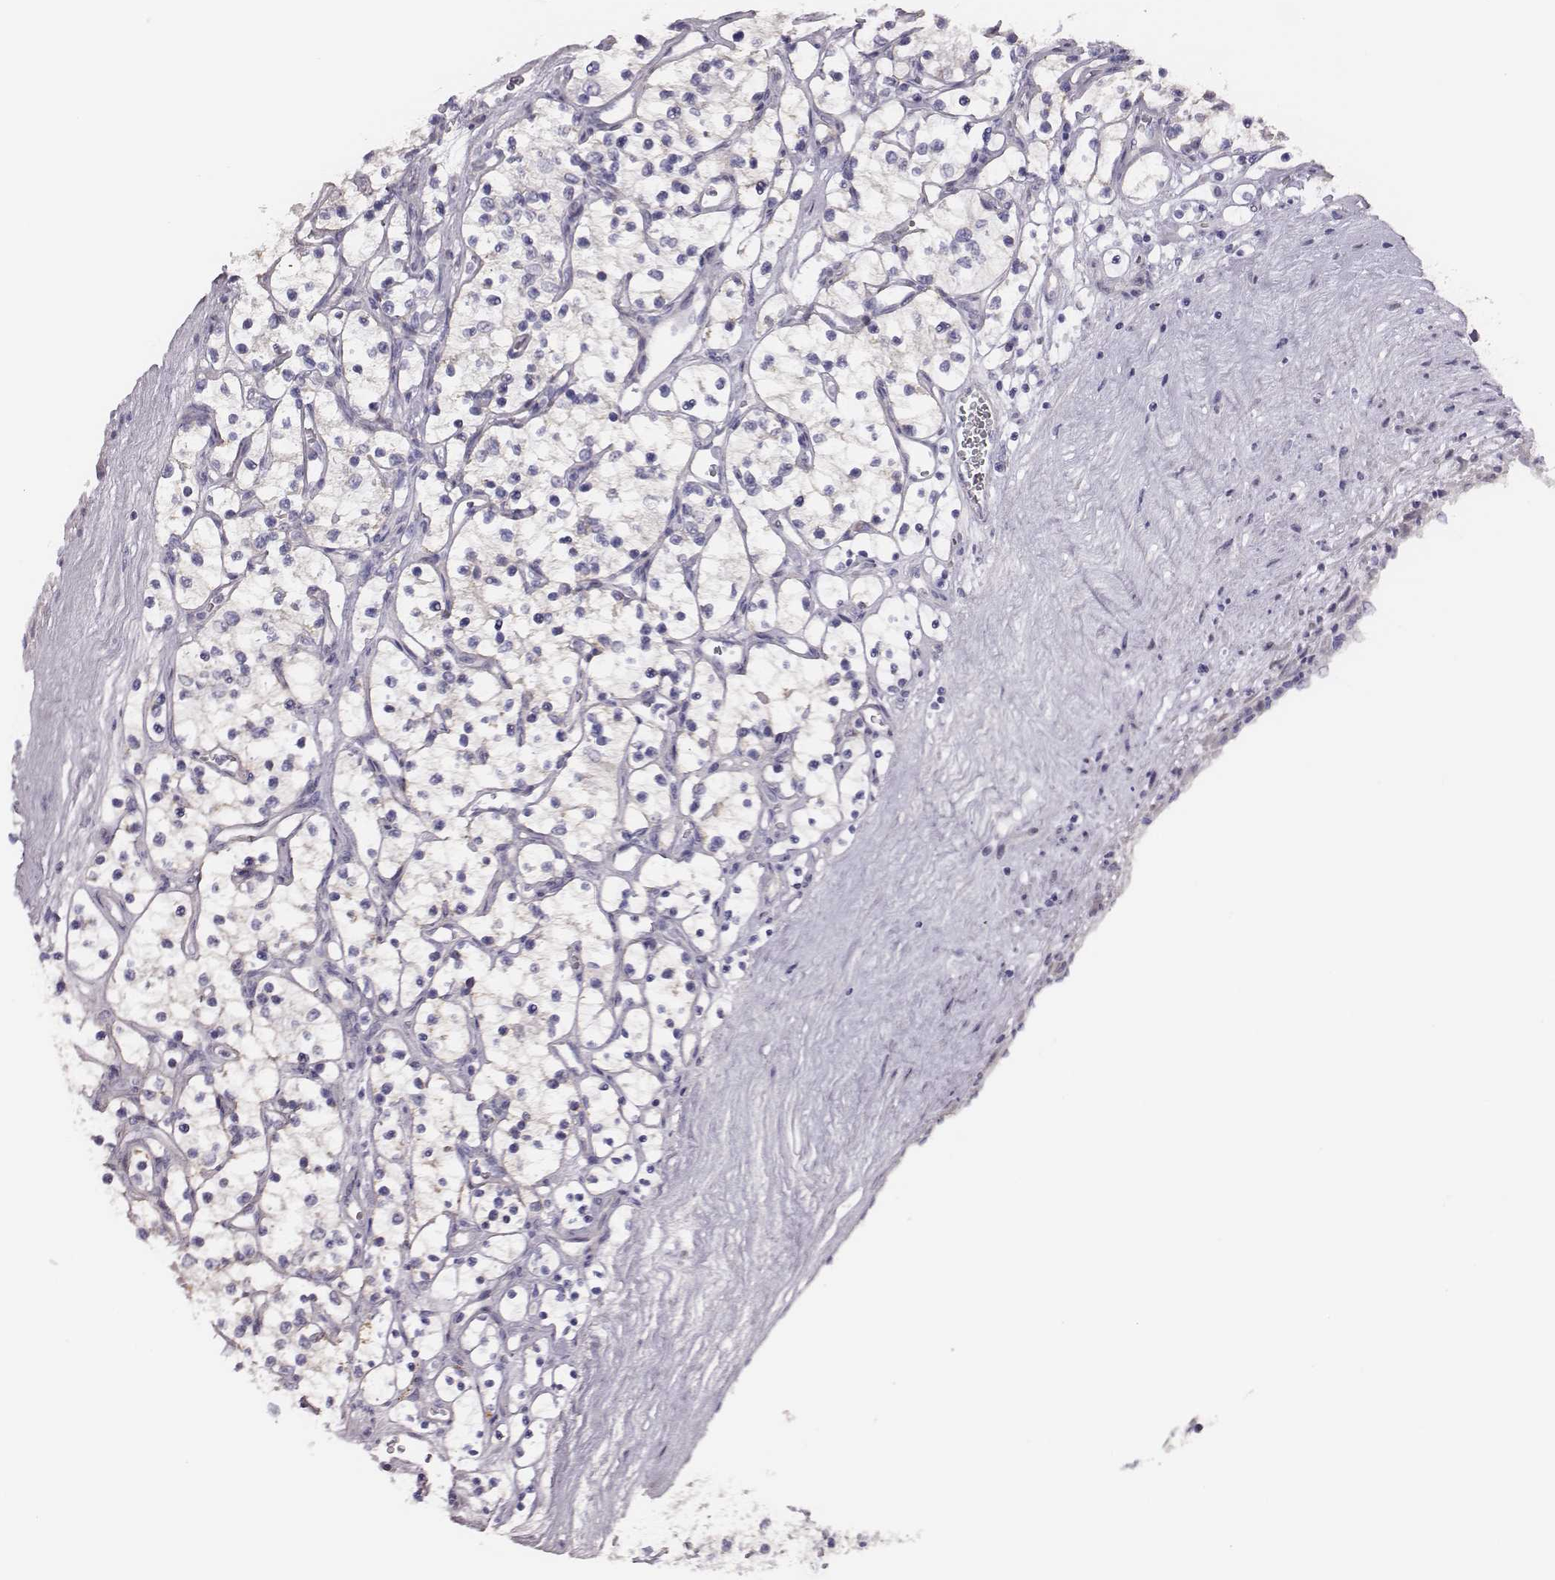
{"staining": {"intensity": "negative", "quantity": "none", "location": "none"}, "tissue": "renal cancer", "cell_type": "Tumor cells", "image_type": "cancer", "snomed": [{"axis": "morphology", "description": "Adenocarcinoma, NOS"}, {"axis": "topography", "description": "Kidney"}], "caption": "Immunohistochemistry of human renal adenocarcinoma exhibits no staining in tumor cells.", "gene": "SCML2", "patient": {"sex": "female", "age": 69}}